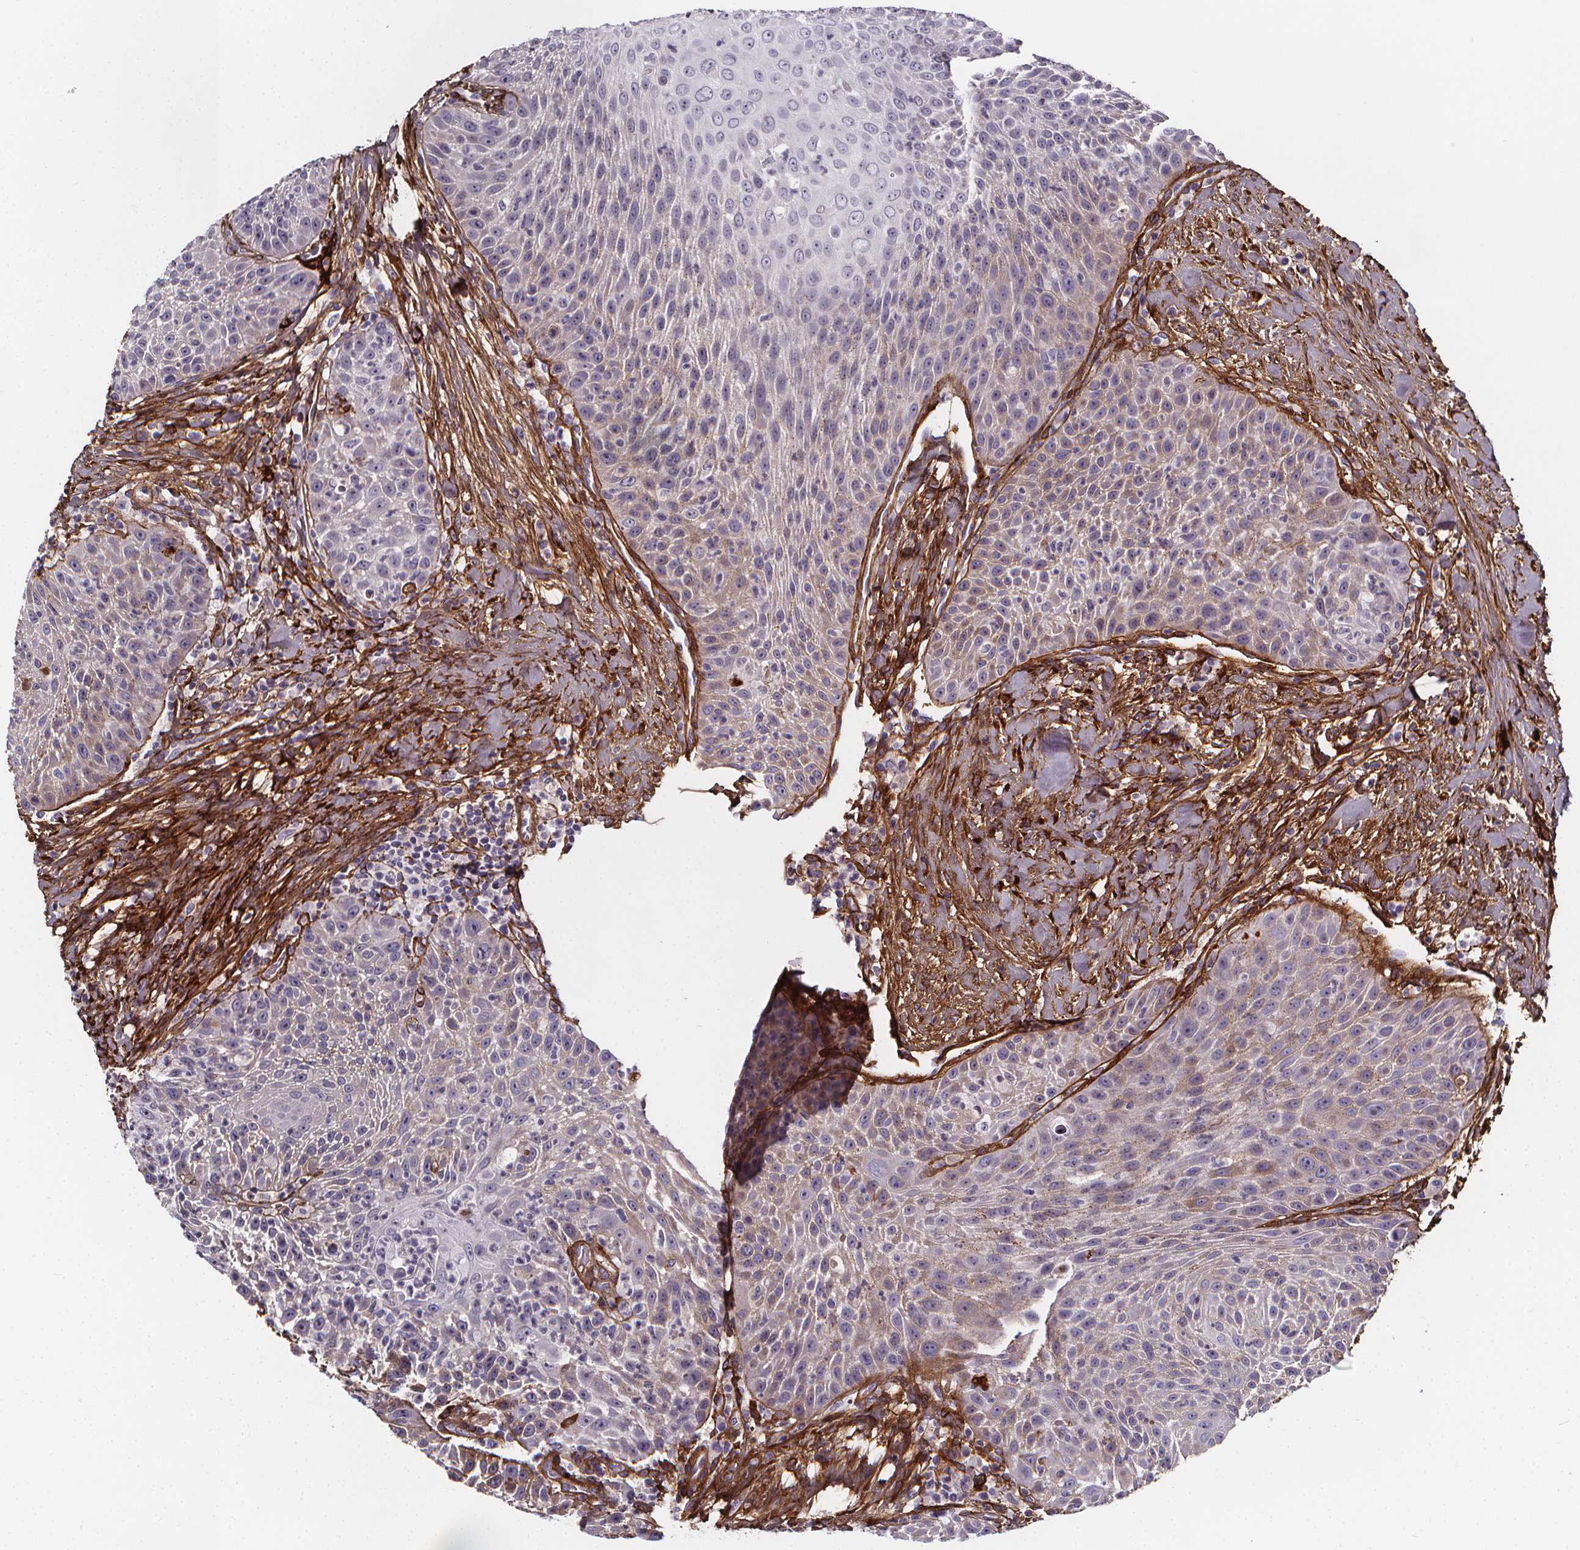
{"staining": {"intensity": "negative", "quantity": "none", "location": "none"}, "tissue": "head and neck cancer", "cell_type": "Tumor cells", "image_type": "cancer", "snomed": [{"axis": "morphology", "description": "Squamous cell carcinoma, NOS"}, {"axis": "topography", "description": "Head-Neck"}], "caption": "Protein analysis of squamous cell carcinoma (head and neck) displays no significant staining in tumor cells.", "gene": "AEBP1", "patient": {"sex": "male", "age": 69}}